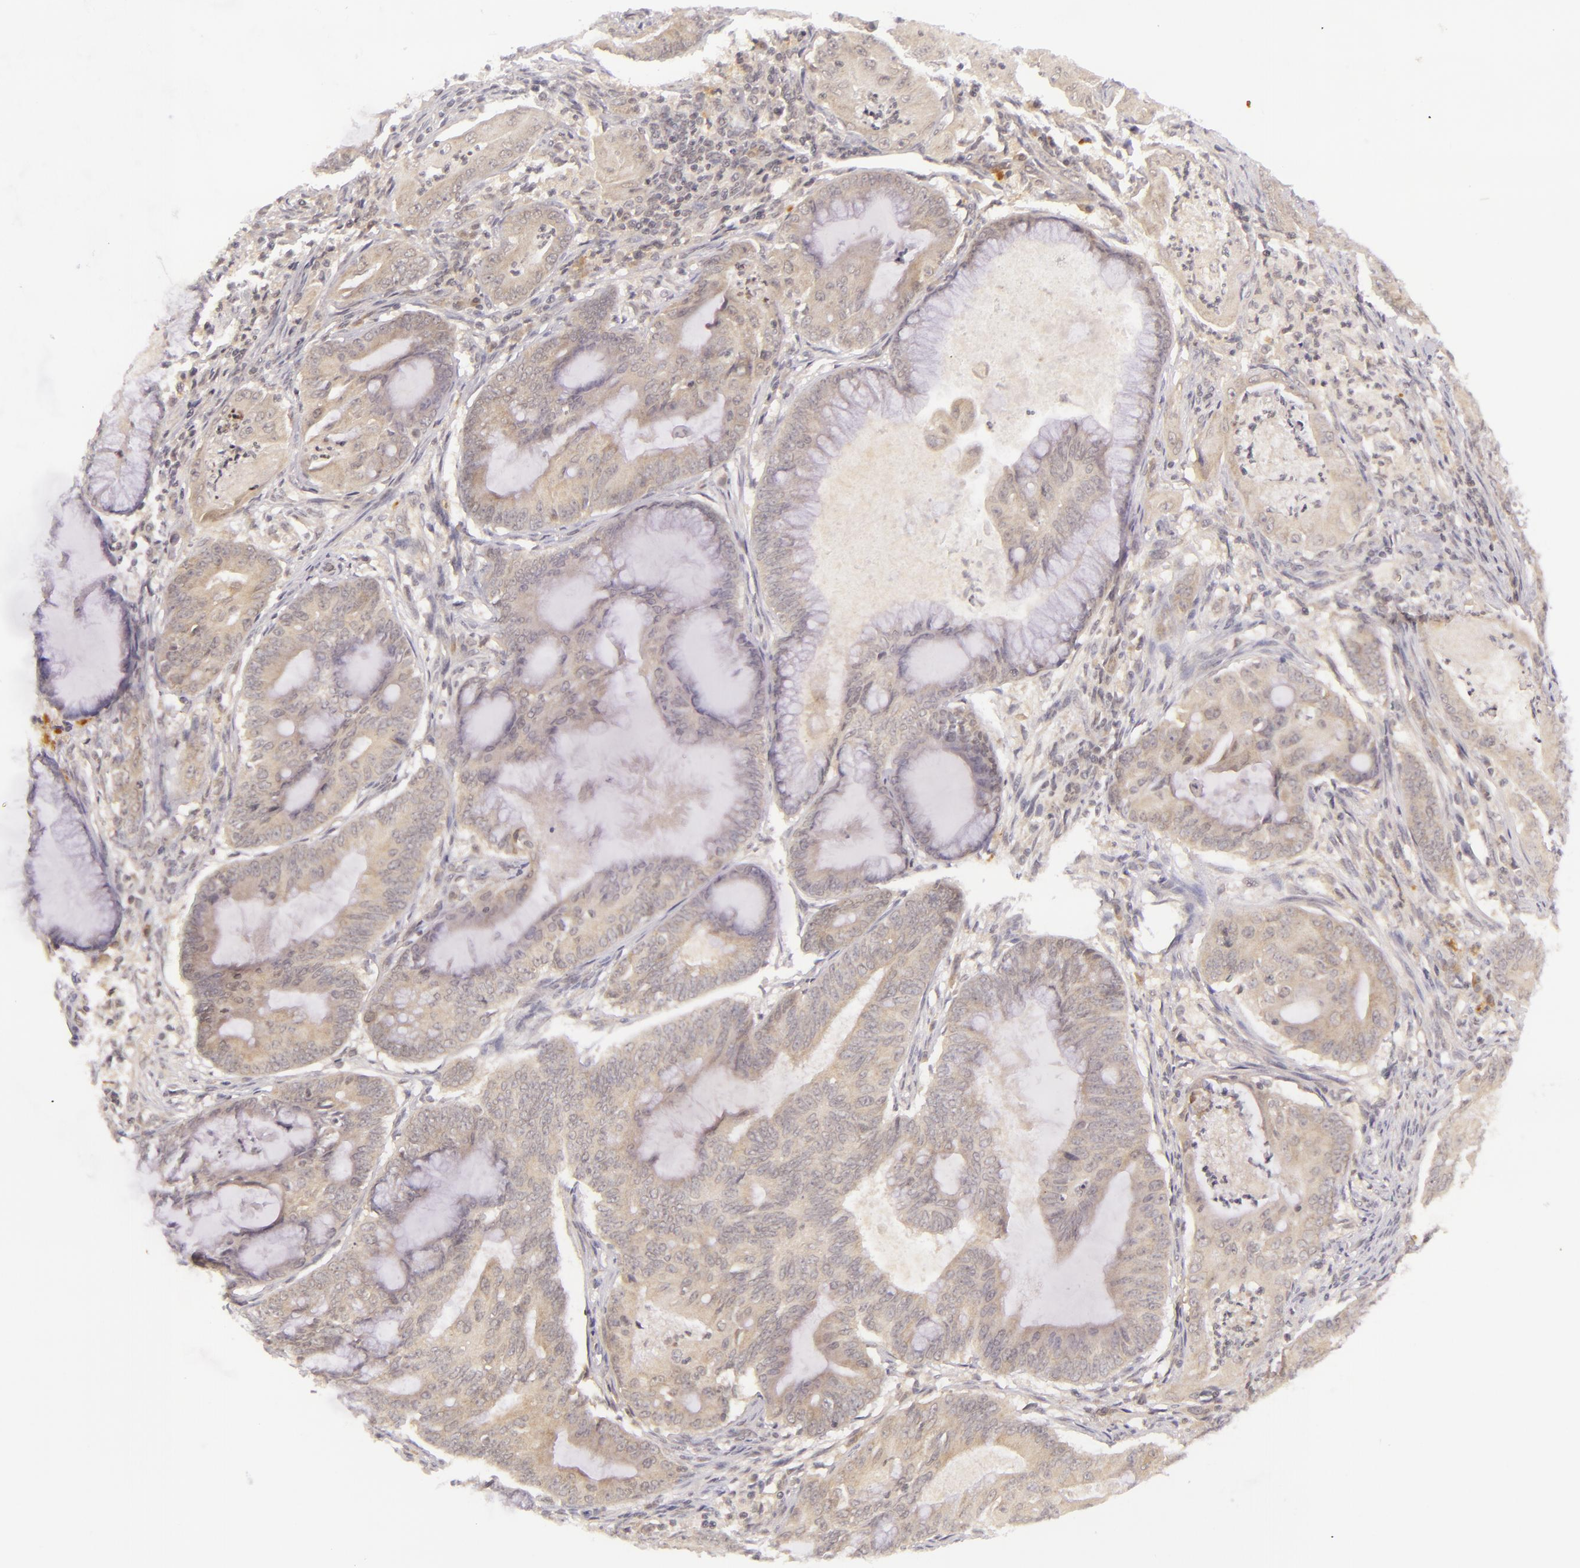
{"staining": {"intensity": "weak", "quantity": ">75%", "location": "cytoplasmic/membranous"}, "tissue": "endometrial cancer", "cell_type": "Tumor cells", "image_type": "cancer", "snomed": [{"axis": "morphology", "description": "Adenocarcinoma, NOS"}, {"axis": "topography", "description": "Endometrium"}], "caption": "IHC (DAB (3,3'-diaminobenzidine)) staining of endometrial adenocarcinoma displays weak cytoplasmic/membranous protein expression in about >75% of tumor cells. The staining is performed using DAB brown chromogen to label protein expression. The nuclei are counter-stained blue using hematoxylin.", "gene": "CASP8", "patient": {"sex": "female", "age": 63}}